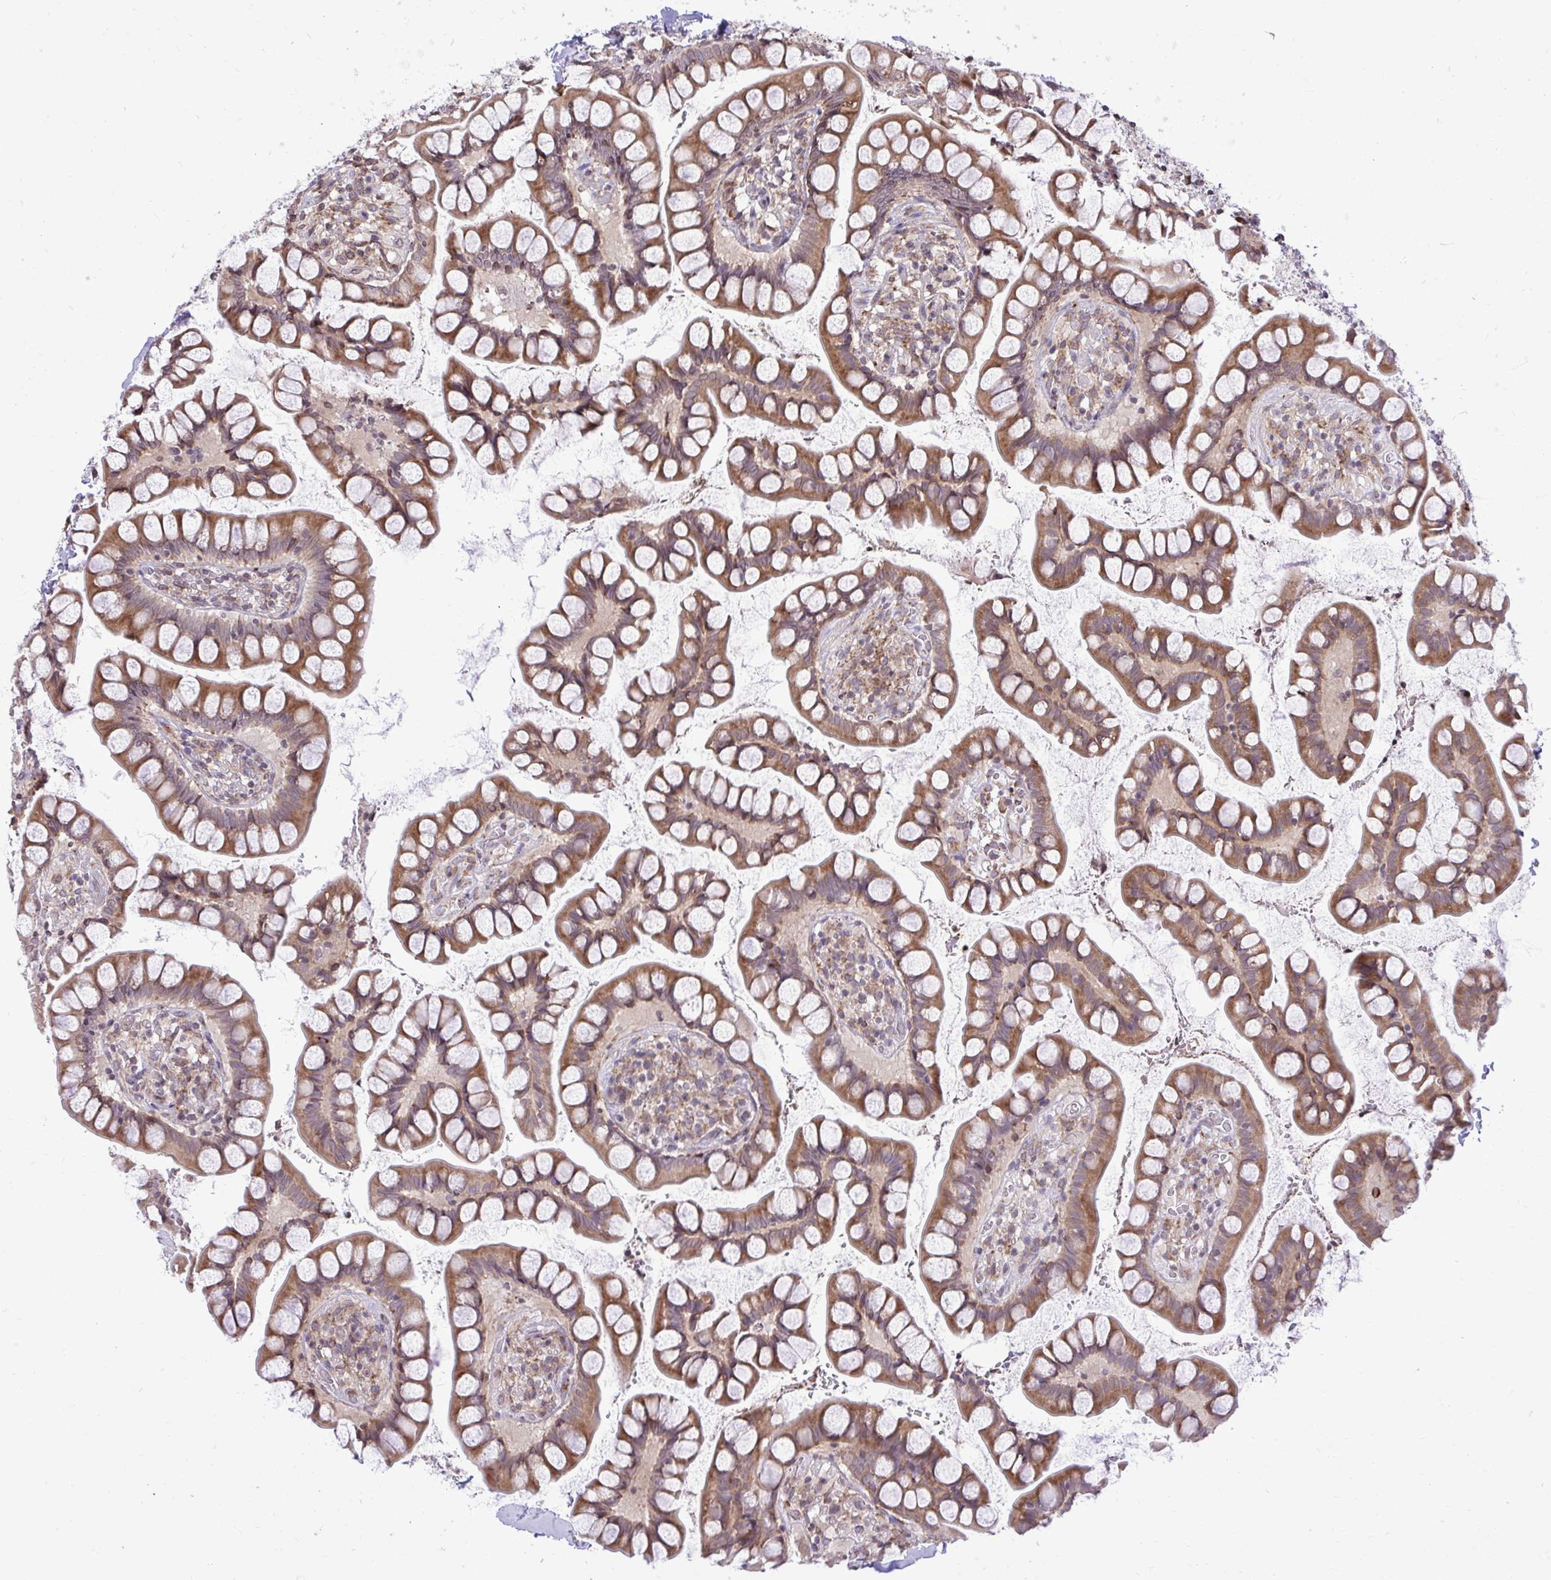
{"staining": {"intensity": "moderate", "quantity": ">75%", "location": "cytoplasmic/membranous"}, "tissue": "small intestine", "cell_type": "Glandular cells", "image_type": "normal", "snomed": [{"axis": "morphology", "description": "Normal tissue, NOS"}, {"axis": "topography", "description": "Small intestine"}], "caption": "A photomicrograph of small intestine stained for a protein reveals moderate cytoplasmic/membranous brown staining in glandular cells. (brown staining indicates protein expression, while blue staining denotes nuclei).", "gene": "METTL9", "patient": {"sex": "male", "age": 70}}